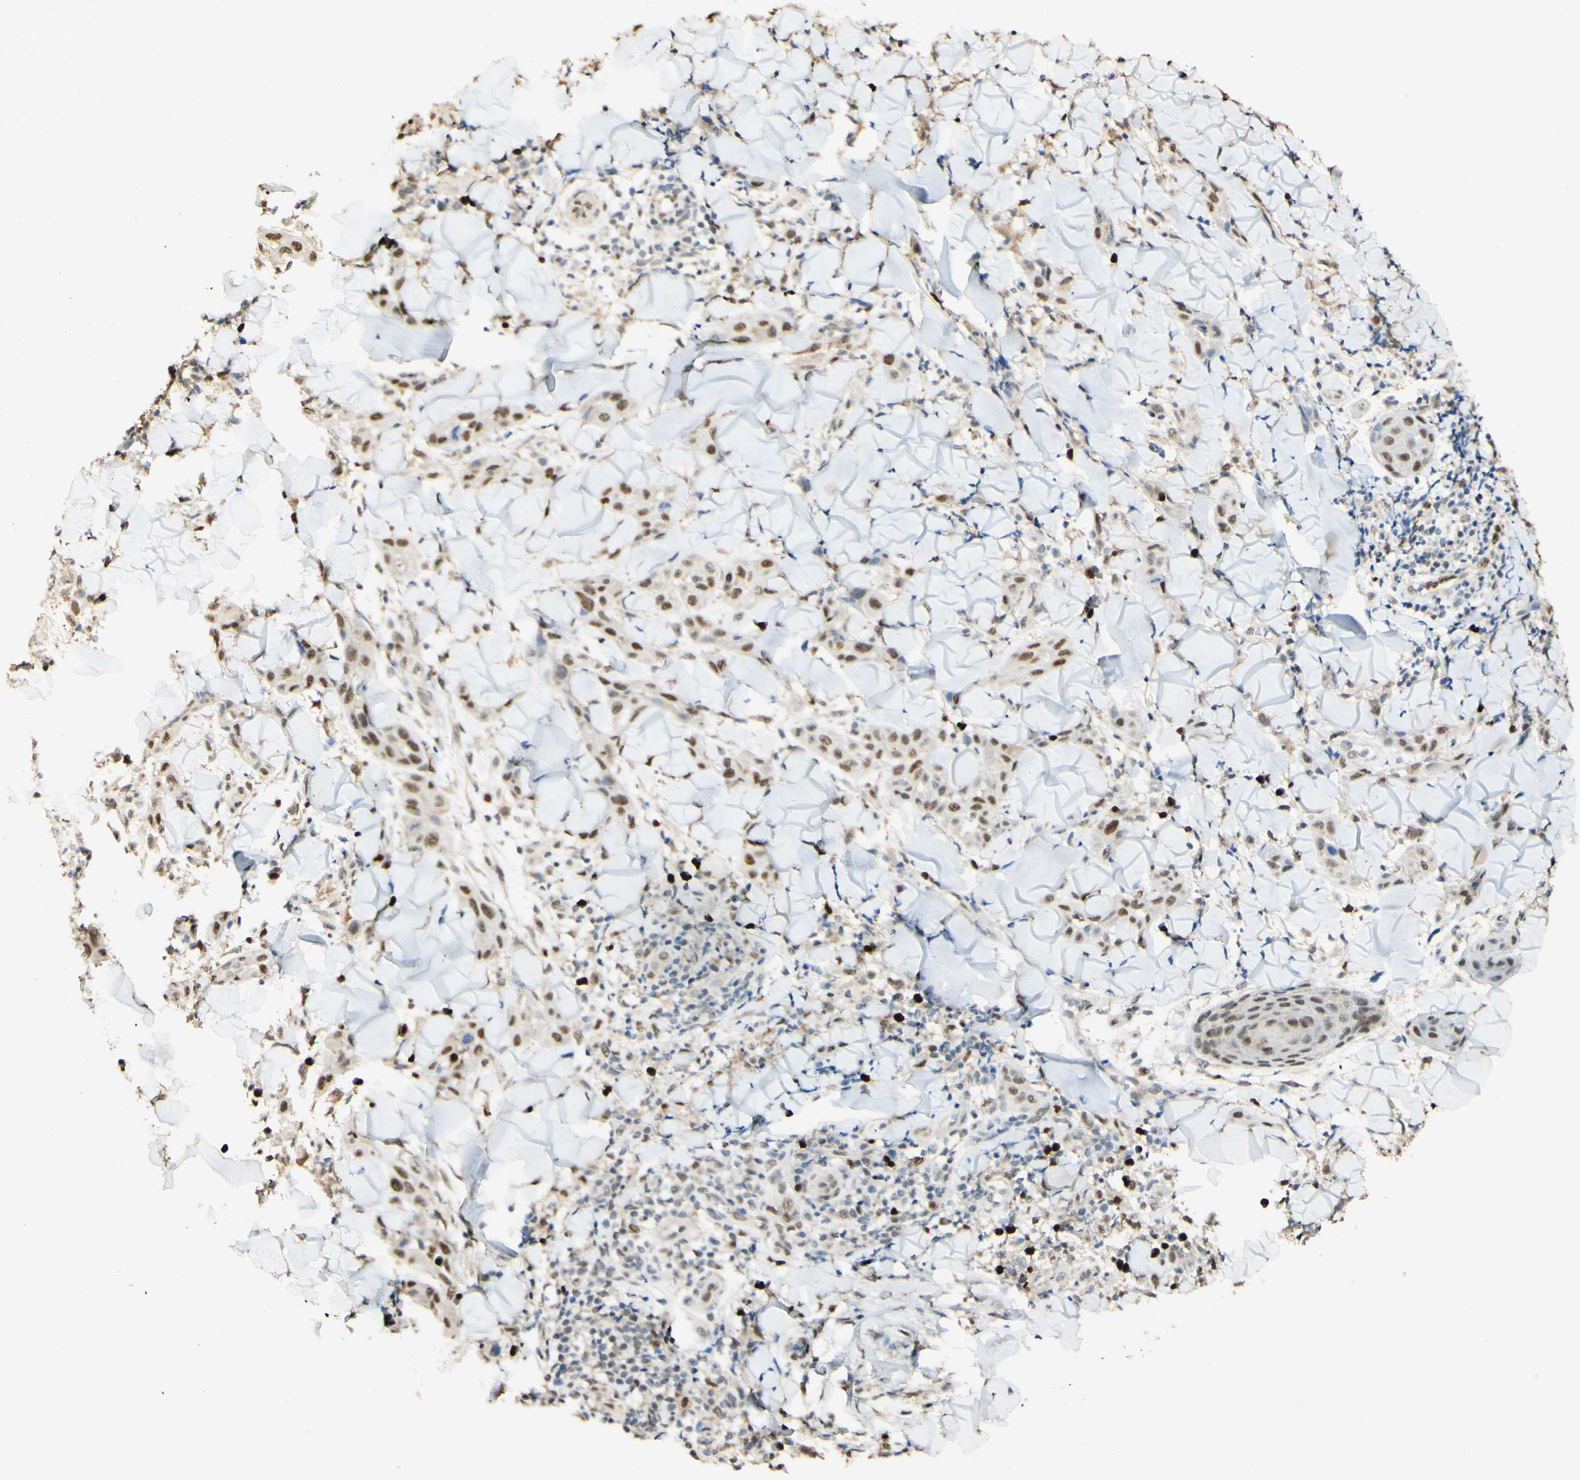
{"staining": {"intensity": "moderate", "quantity": ">75%", "location": "nuclear"}, "tissue": "skin cancer", "cell_type": "Tumor cells", "image_type": "cancer", "snomed": [{"axis": "morphology", "description": "Squamous cell carcinoma, NOS"}, {"axis": "topography", "description": "Skin"}], "caption": "DAB immunohistochemical staining of human skin squamous cell carcinoma shows moderate nuclear protein positivity in about >75% of tumor cells.", "gene": "MAP3K4", "patient": {"sex": "male", "age": 24}}